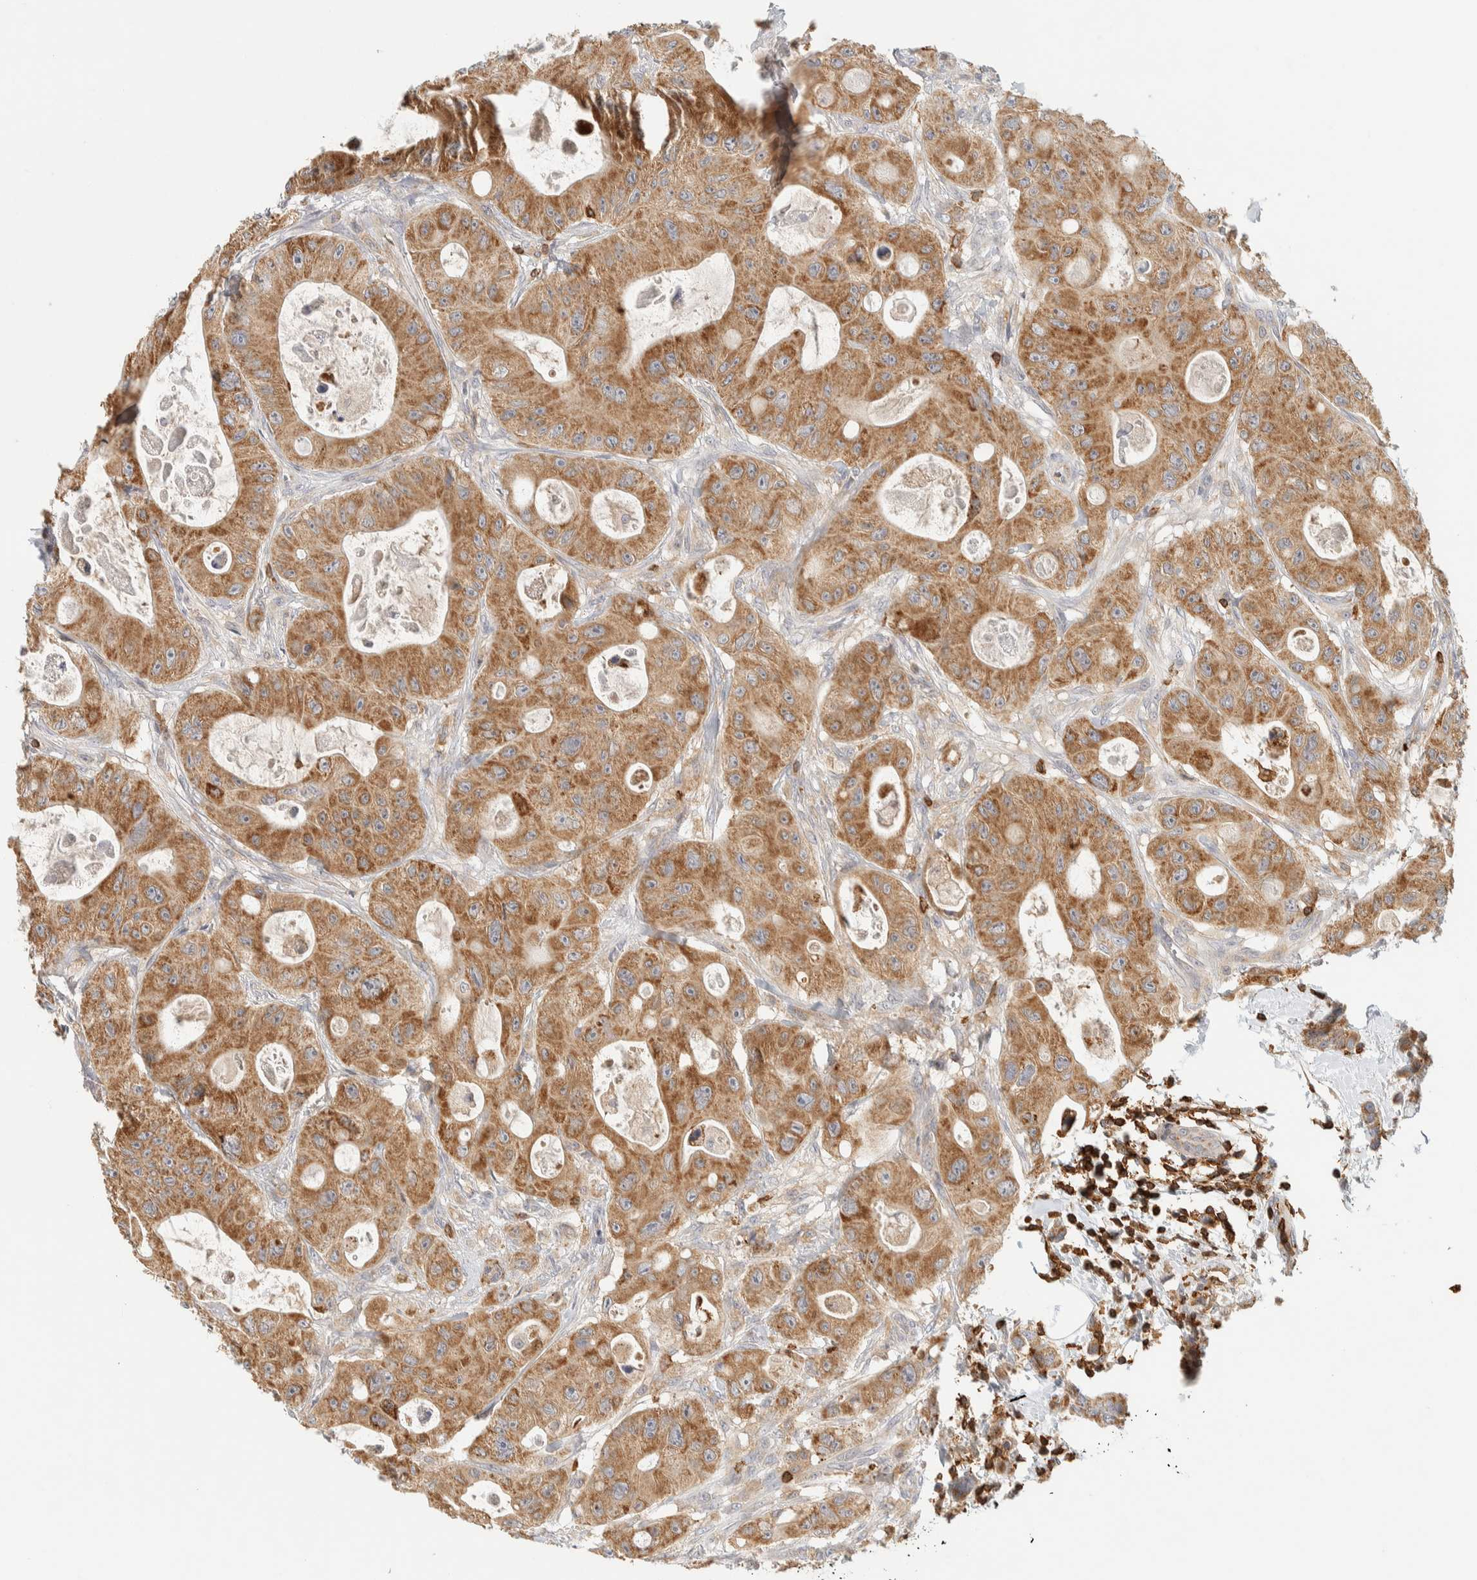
{"staining": {"intensity": "strong", "quantity": ">75%", "location": "cytoplasmic/membranous"}, "tissue": "colorectal cancer", "cell_type": "Tumor cells", "image_type": "cancer", "snomed": [{"axis": "morphology", "description": "Adenocarcinoma, NOS"}, {"axis": "topography", "description": "Colon"}], "caption": "Adenocarcinoma (colorectal) tissue shows strong cytoplasmic/membranous positivity in approximately >75% of tumor cells", "gene": "RUNDC1", "patient": {"sex": "female", "age": 46}}